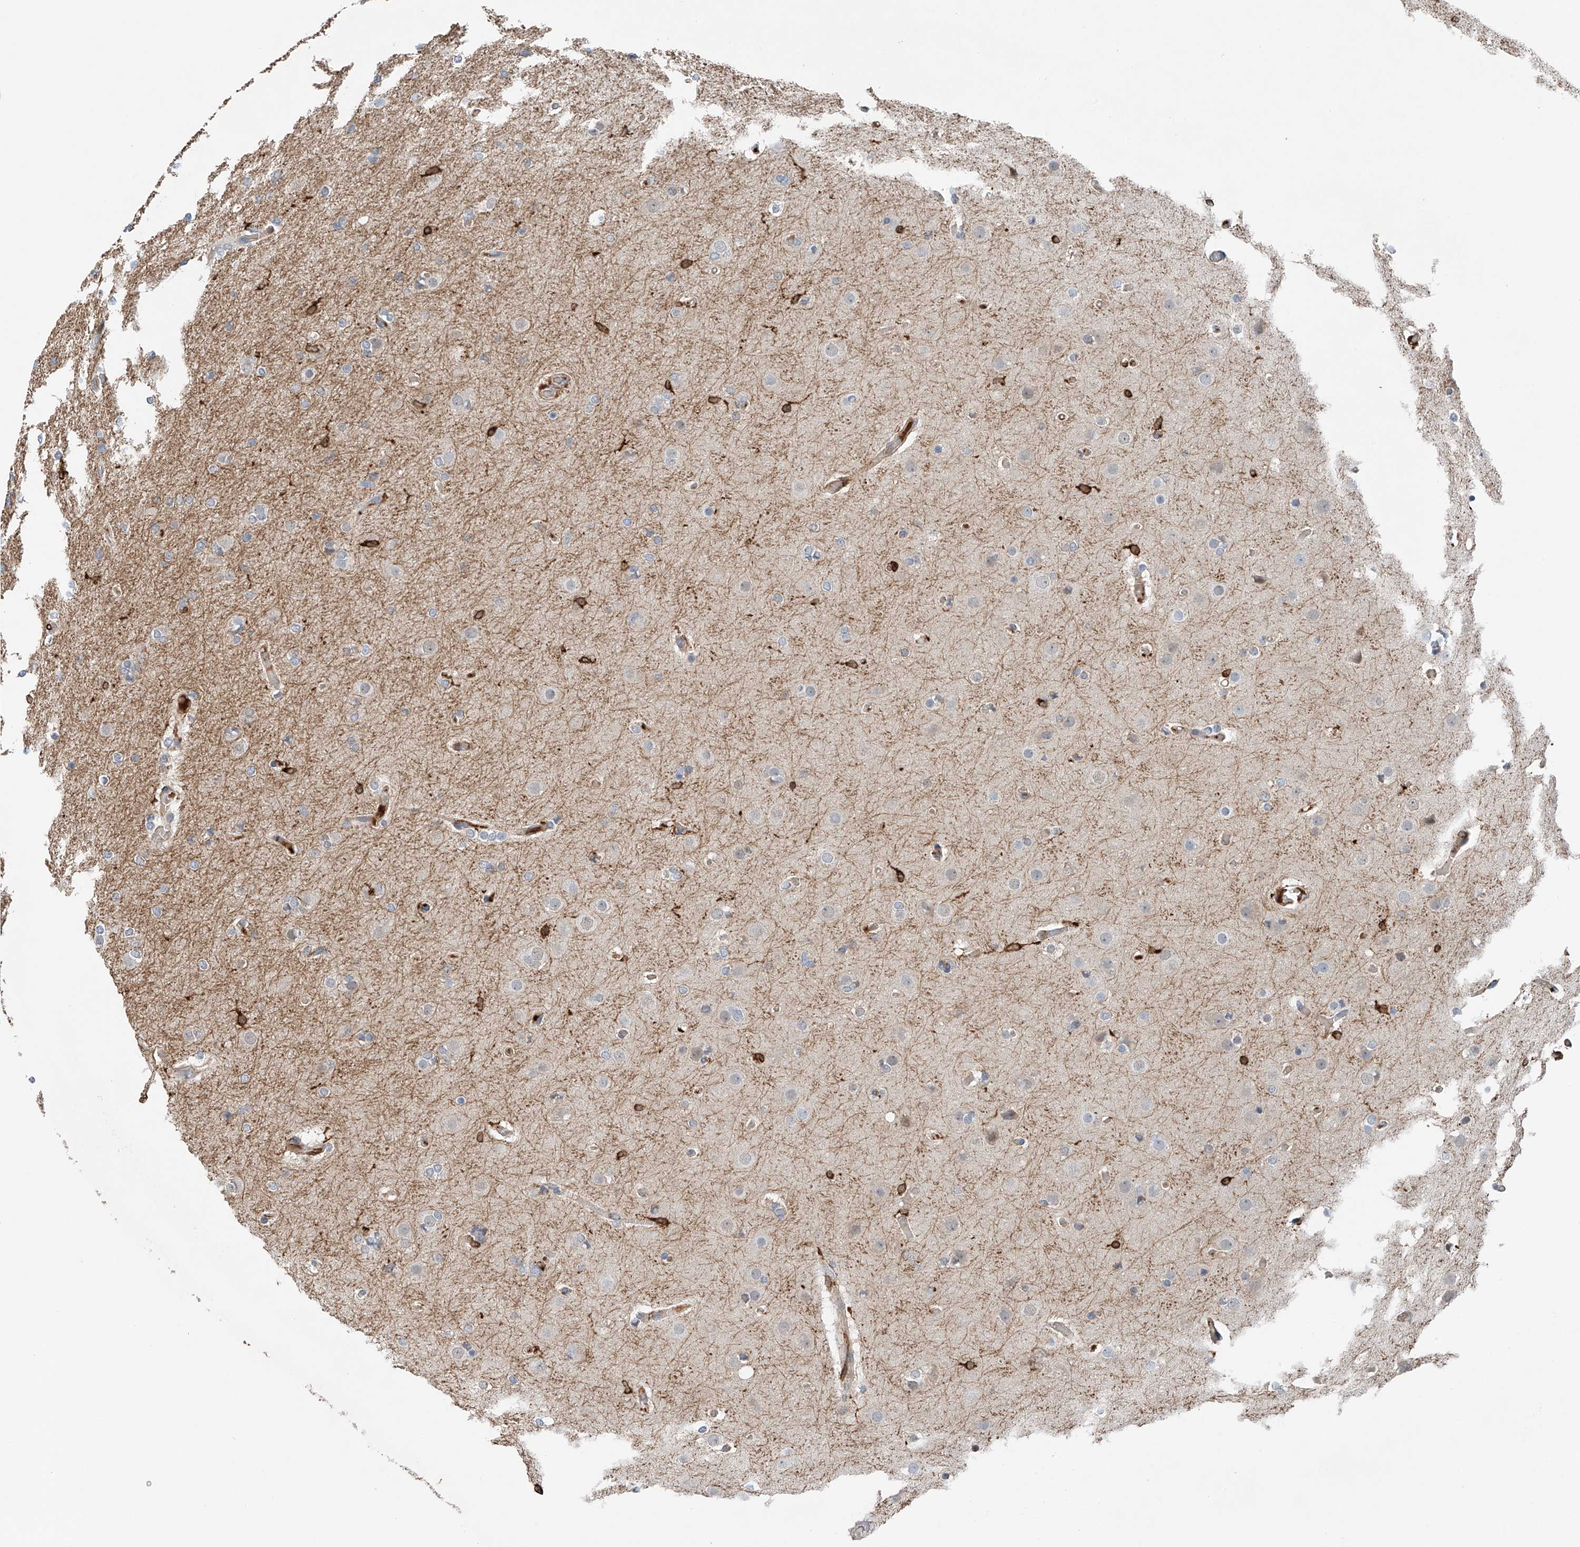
{"staining": {"intensity": "negative", "quantity": "none", "location": "none"}, "tissue": "glioma", "cell_type": "Tumor cells", "image_type": "cancer", "snomed": [{"axis": "morphology", "description": "Glioma, malignant, High grade"}, {"axis": "topography", "description": "Cerebral cortex"}], "caption": "Photomicrograph shows no significant protein positivity in tumor cells of high-grade glioma (malignant).", "gene": "TBXAS1", "patient": {"sex": "female", "age": 36}}